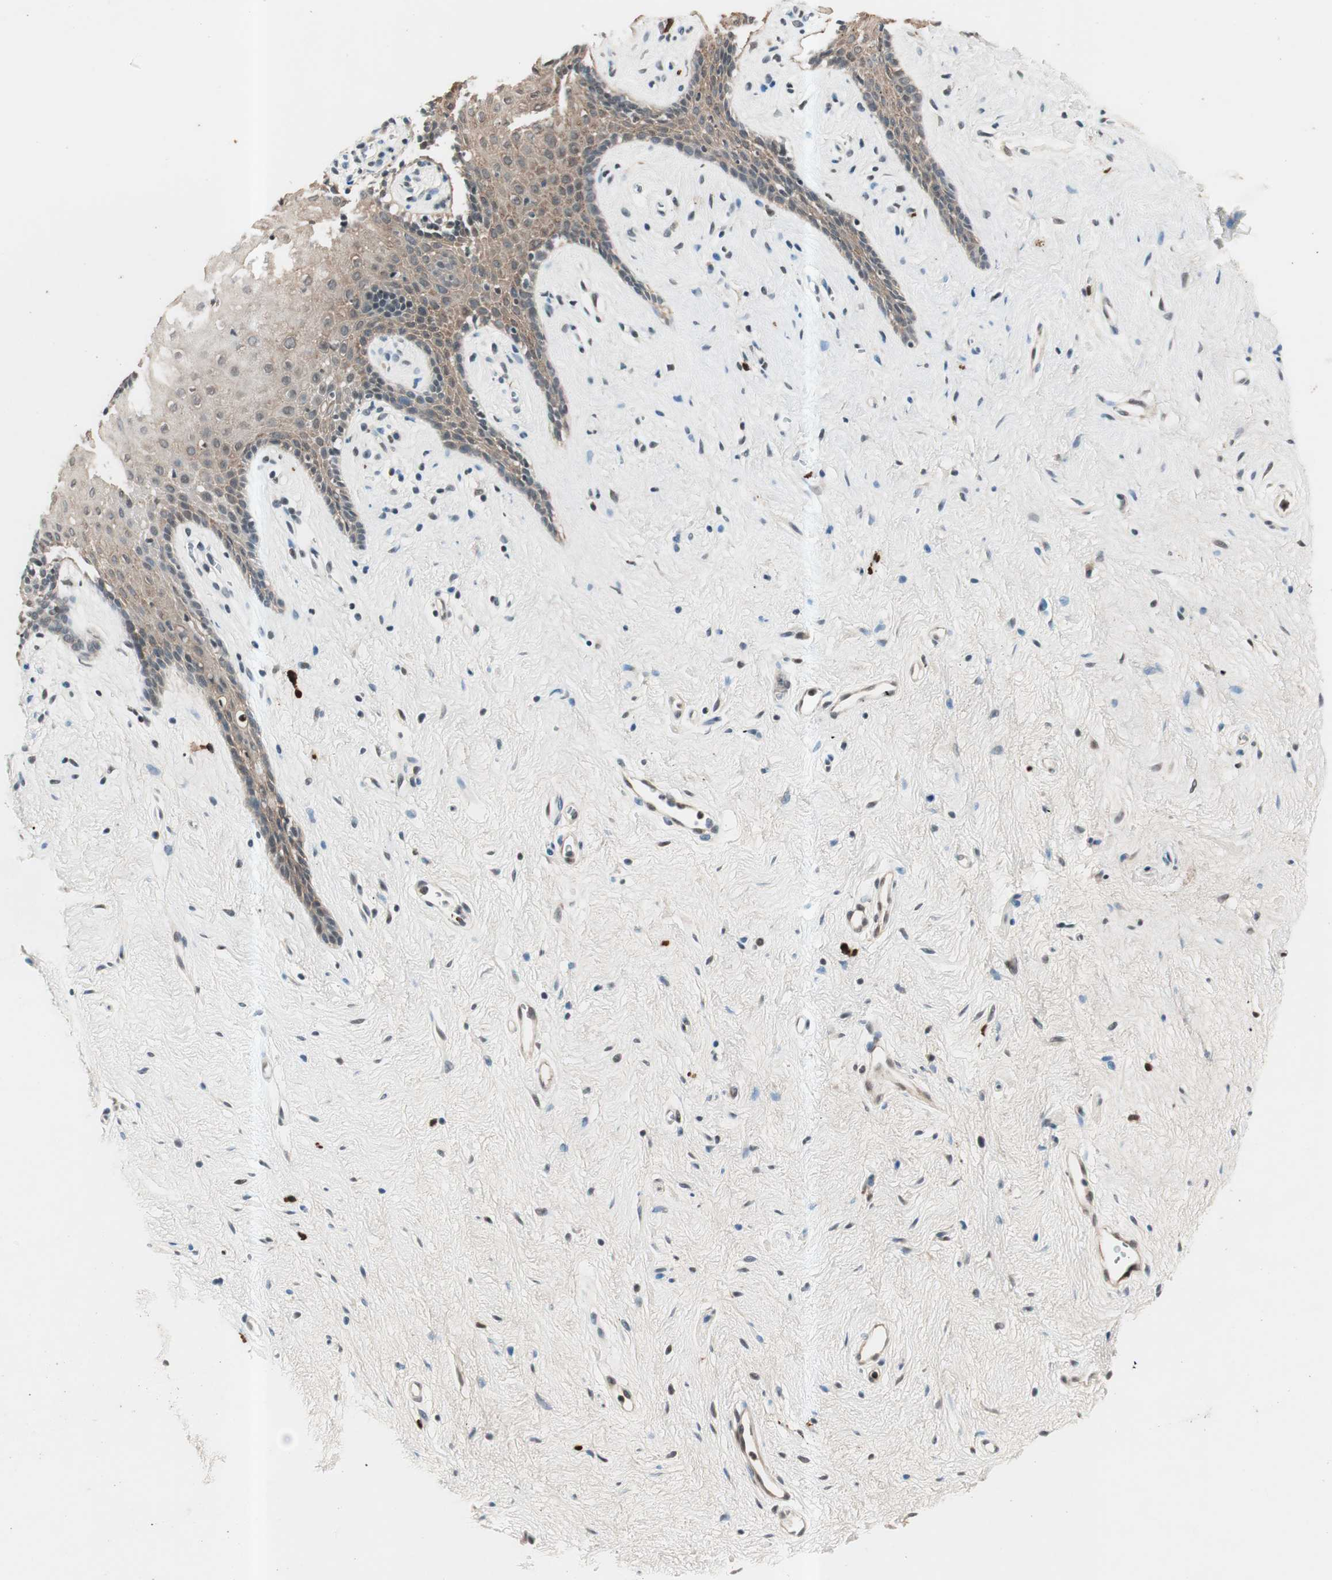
{"staining": {"intensity": "weak", "quantity": "25%-75%", "location": "cytoplasmic/membranous"}, "tissue": "vagina", "cell_type": "Squamous epithelial cells", "image_type": "normal", "snomed": [{"axis": "morphology", "description": "Normal tissue, NOS"}, {"axis": "topography", "description": "Vagina"}], "caption": "Vagina stained with immunohistochemistry (IHC) reveals weak cytoplasmic/membranous positivity in about 25%-75% of squamous epithelial cells.", "gene": "NFRKB", "patient": {"sex": "female", "age": 44}}